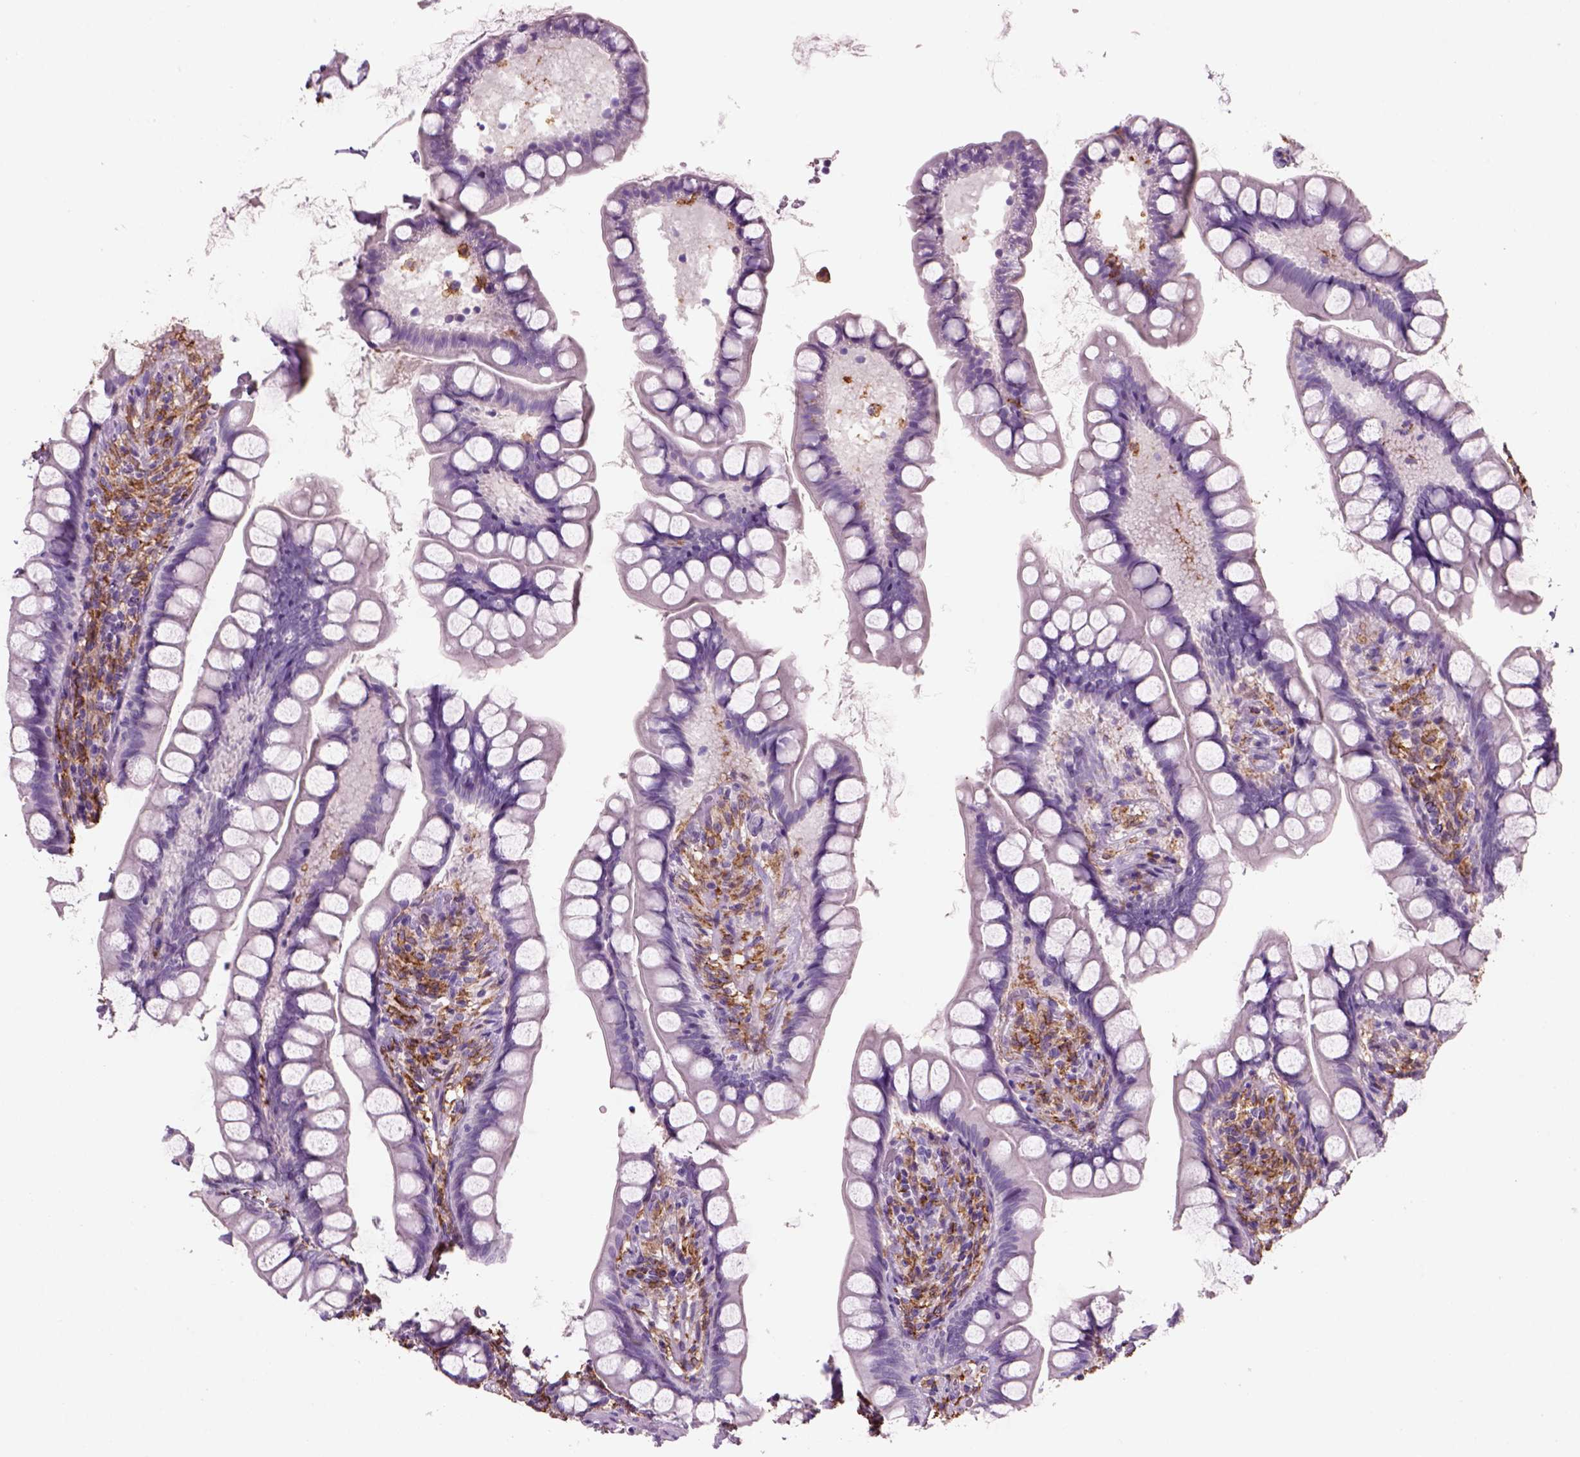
{"staining": {"intensity": "negative", "quantity": "none", "location": "none"}, "tissue": "small intestine", "cell_type": "Glandular cells", "image_type": "normal", "snomed": [{"axis": "morphology", "description": "Normal tissue, NOS"}, {"axis": "topography", "description": "Small intestine"}], "caption": "IHC photomicrograph of benign small intestine: small intestine stained with DAB (3,3'-diaminobenzidine) exhibits no significant protein expression in glandular cells. The staining was performed using DAB to visualize the protein expression in brown, while the nuclei were stained in blue with hematoxylin (Magnification: 20x).", "gene": "CD14", "patient": {"sex": "male", "age": 70}}